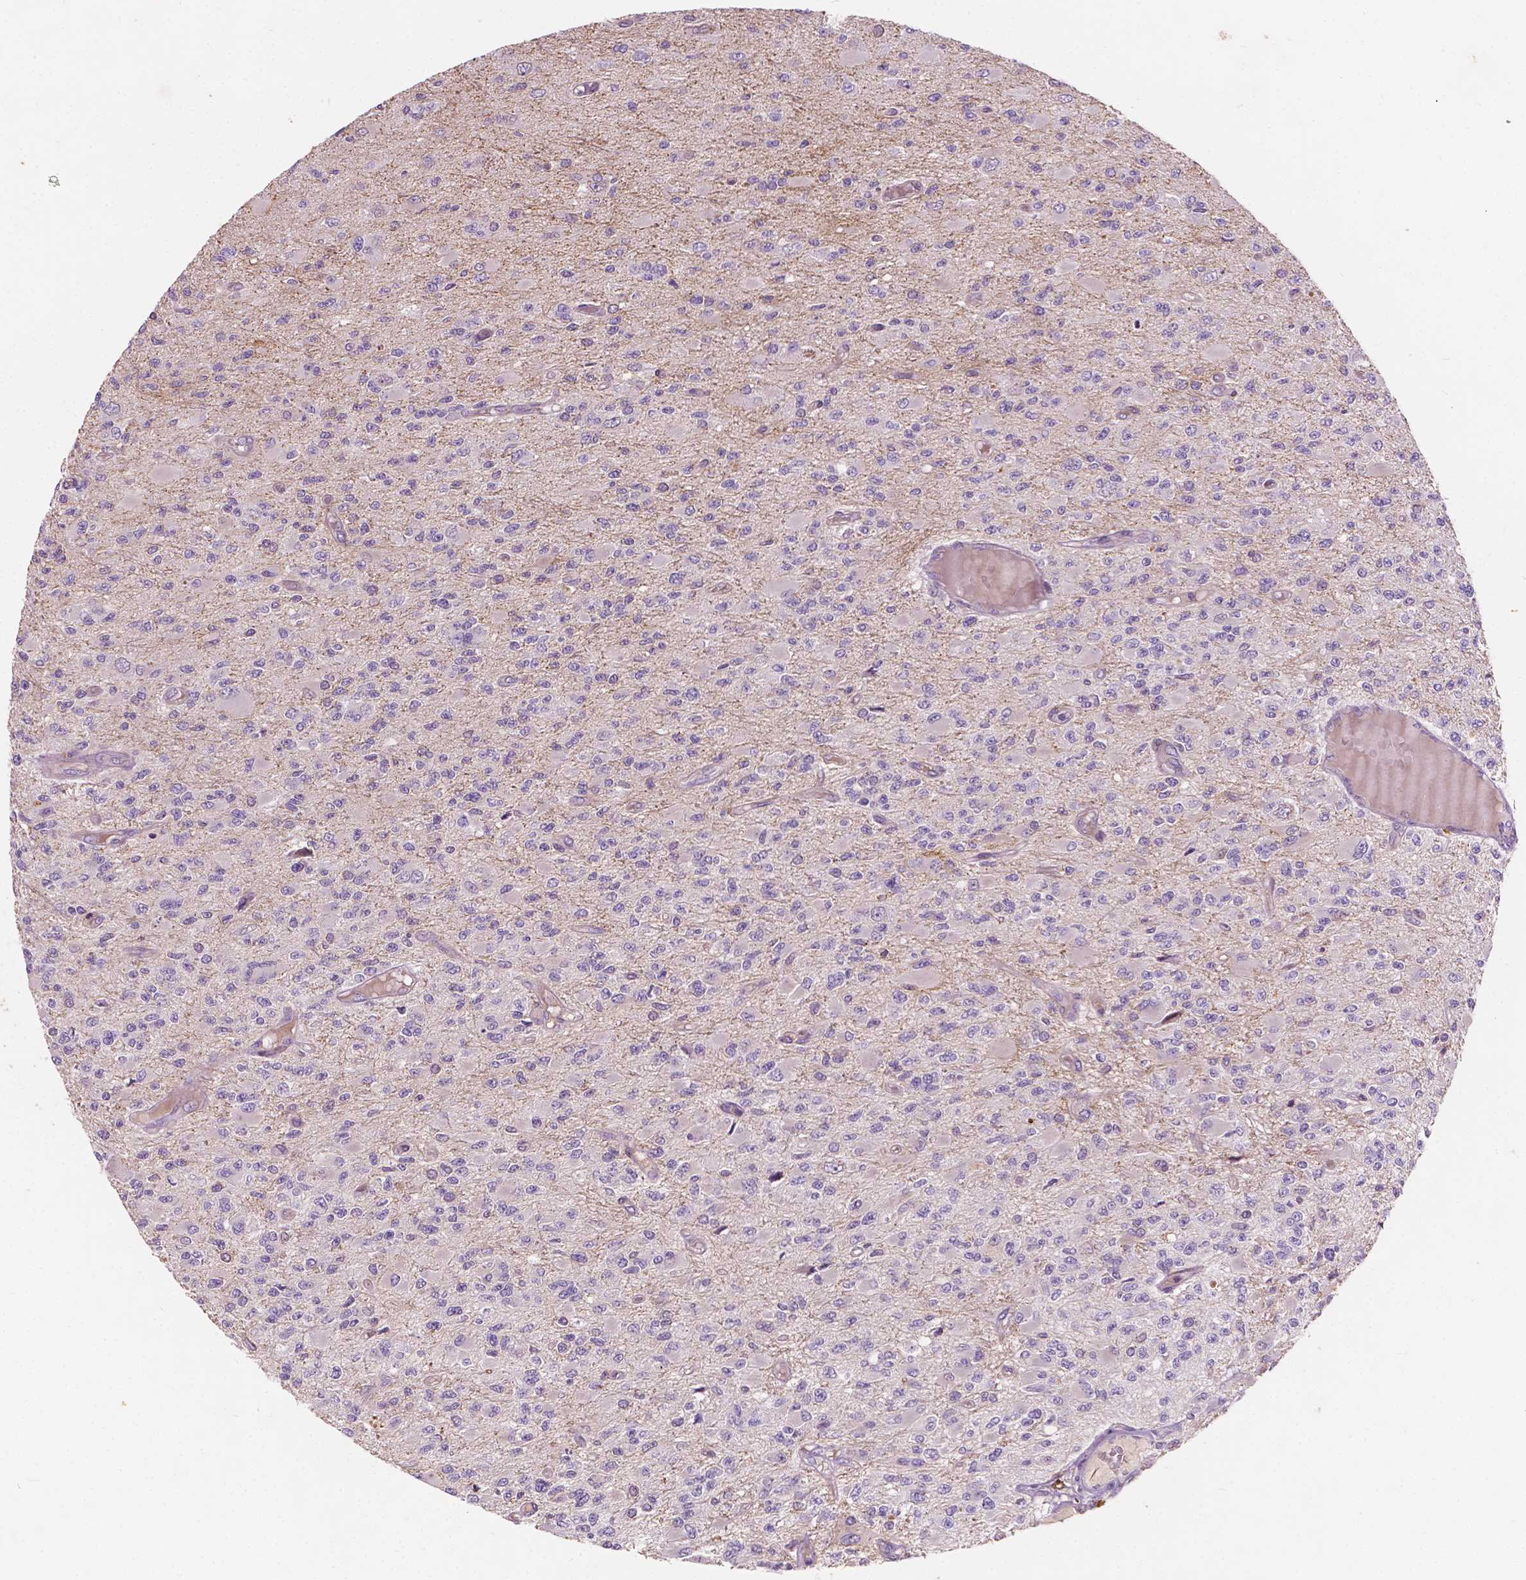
{"staining": {"intensity": "negative", "quantity": "none", "location": "none"}, "tissue": "glioma", "cell_type": "Tumor cells", "image_type": "cancer", "snomed": [{"axis": "morphology", "description": "Glioma, malignant, High grade"}, {"axis": "topography", "description": "Brain"}], "caption": "The photomicrograph shows no staining of tumor cells in high-grade glioma (malignant).", "gene": "GPR37", "patient": {"sex": "female", "age": 63}}